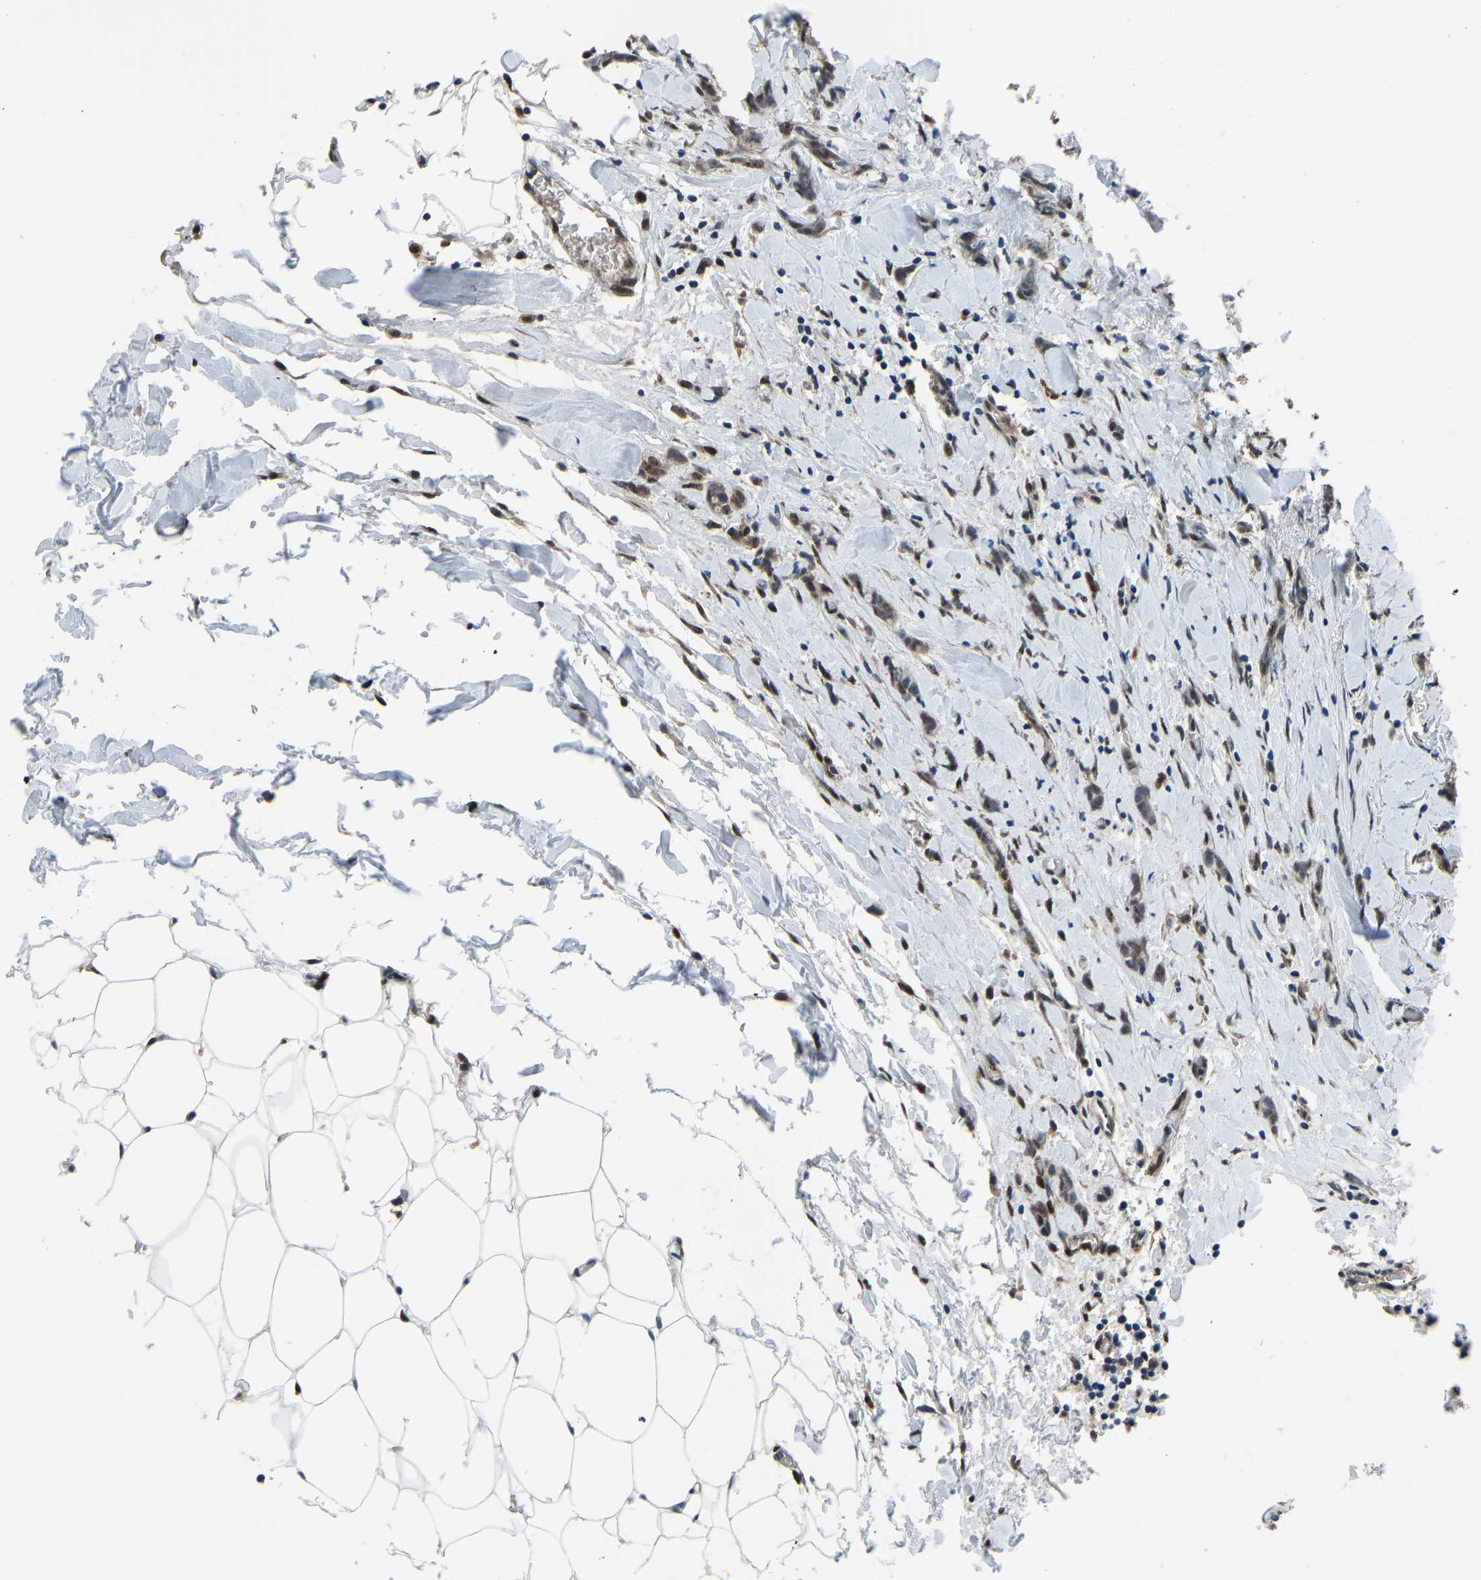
{"staining": {"intensity": "weak", "quantity": ">75%", "location": "cytoplasmic/membranous"}, "tissue": "breast cancer", "cell_type": "Tumor cells", "image_type": "cancer", "snomed": [{"axis": "morphology", "description": "Lobular carcinoma, in situ"}, {"axis": "morphology", "description": "Lobular carcinoma"}, {"axis": "topography", "description": "Breast"}], "caption": "Immunohistochemistry histopathology image of human breast cancer stained for a protein (brown), which shows low levels of weak cytoplasmic/membranous expression in about >75% of tumor cells.", "gene": "FOS", "patient": {"sex": "female", "age": 41}}